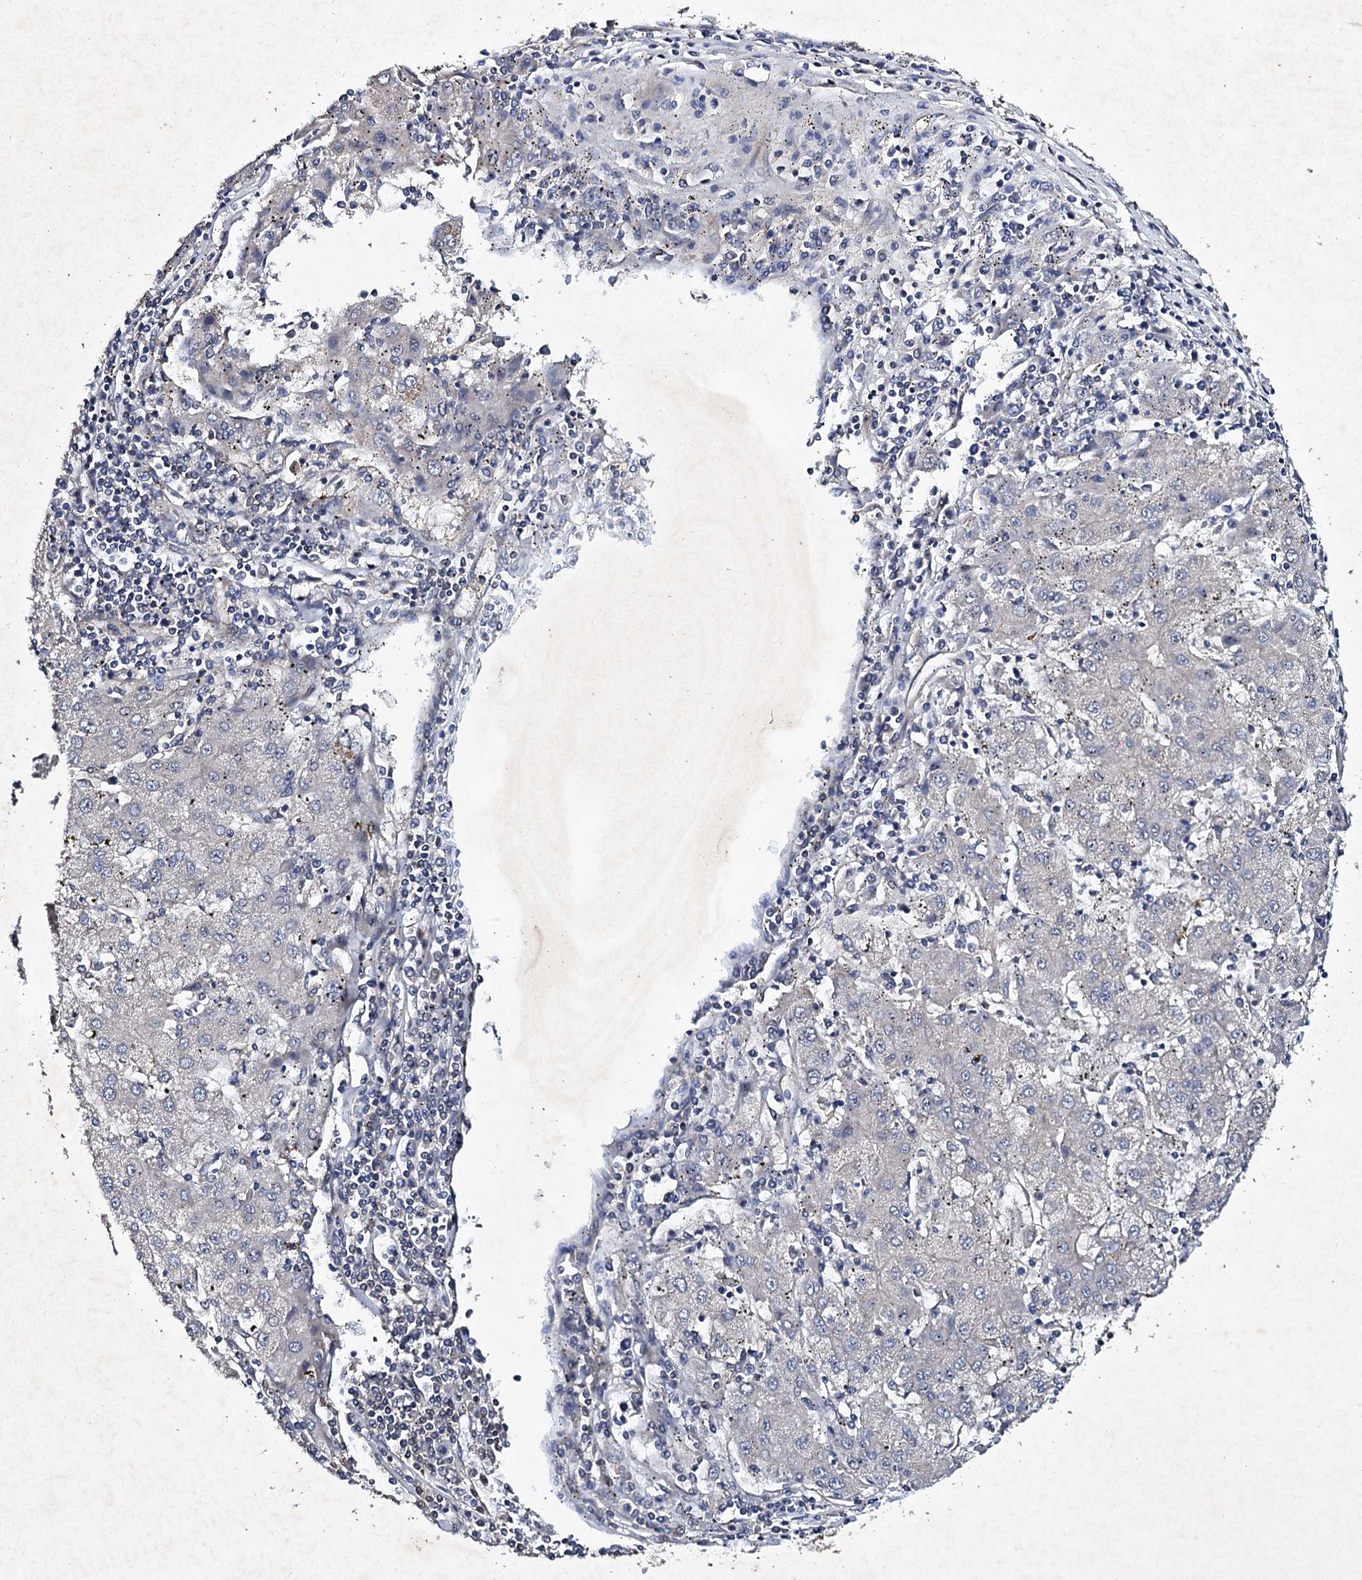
{"staining": {"intensity": "negative", "quantity": "none", "location": "none"}, "tissue": "liver cancer", "cell_type": "Tumor cells", "image_type": "cancer", "snomed": [{"axis": "morphology", "description": "Carcinoma, Hepatocellular, NOS"}, {"axis": "topography", "description": "Liver"}], "caption": "A photomicrograph of human hepatocellular carcinoma (liver) is negative for staining in tumor cells. (DAB immunohistochemistry (IHC), high magnification).", "gene": "MOCOS", "patient": {"sex": "male", "age": 72}}